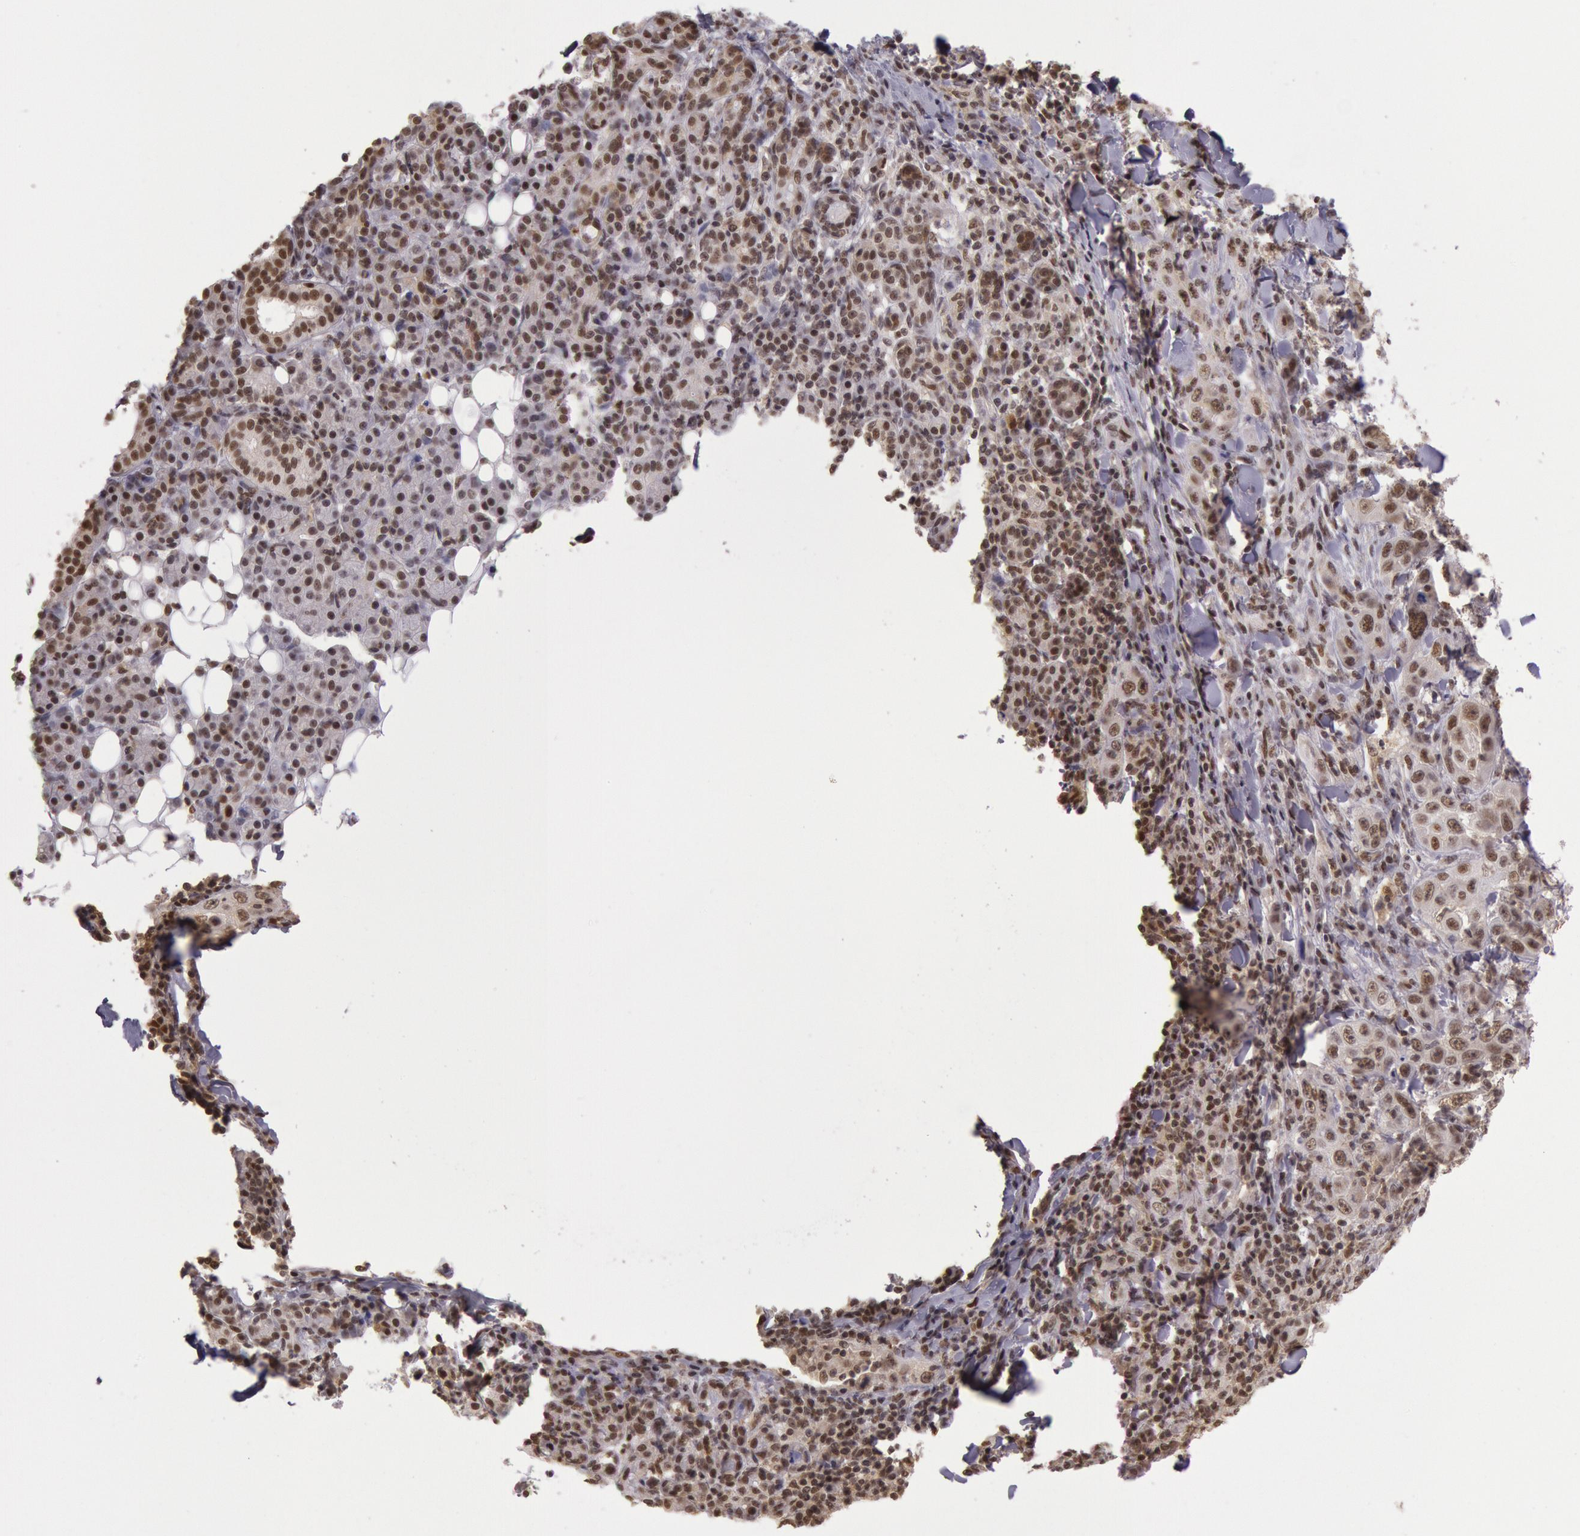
{"staining": {"intensity": "moderate", "quantity": ">75%", "location": "nuclear"}, "tissue": "skin cancer", "cell_type": "Tumor cells", "image_type": "cancer", "snomed": [{"axis": "morphology", "description": "Squamous cell carcinoma, NOS"}, {"axis": "topography", "description": "Skin"}], "caption": "This photomicrograph demonstrates immunohistochemistry (IHC) staining of human skin cancer (squamous cell carcinoma), with medium moderate nuclear positivity in approximately >75% of tumor cells.", "gene": "ESS2", "patient": {"sex": "male", "age": 84}}